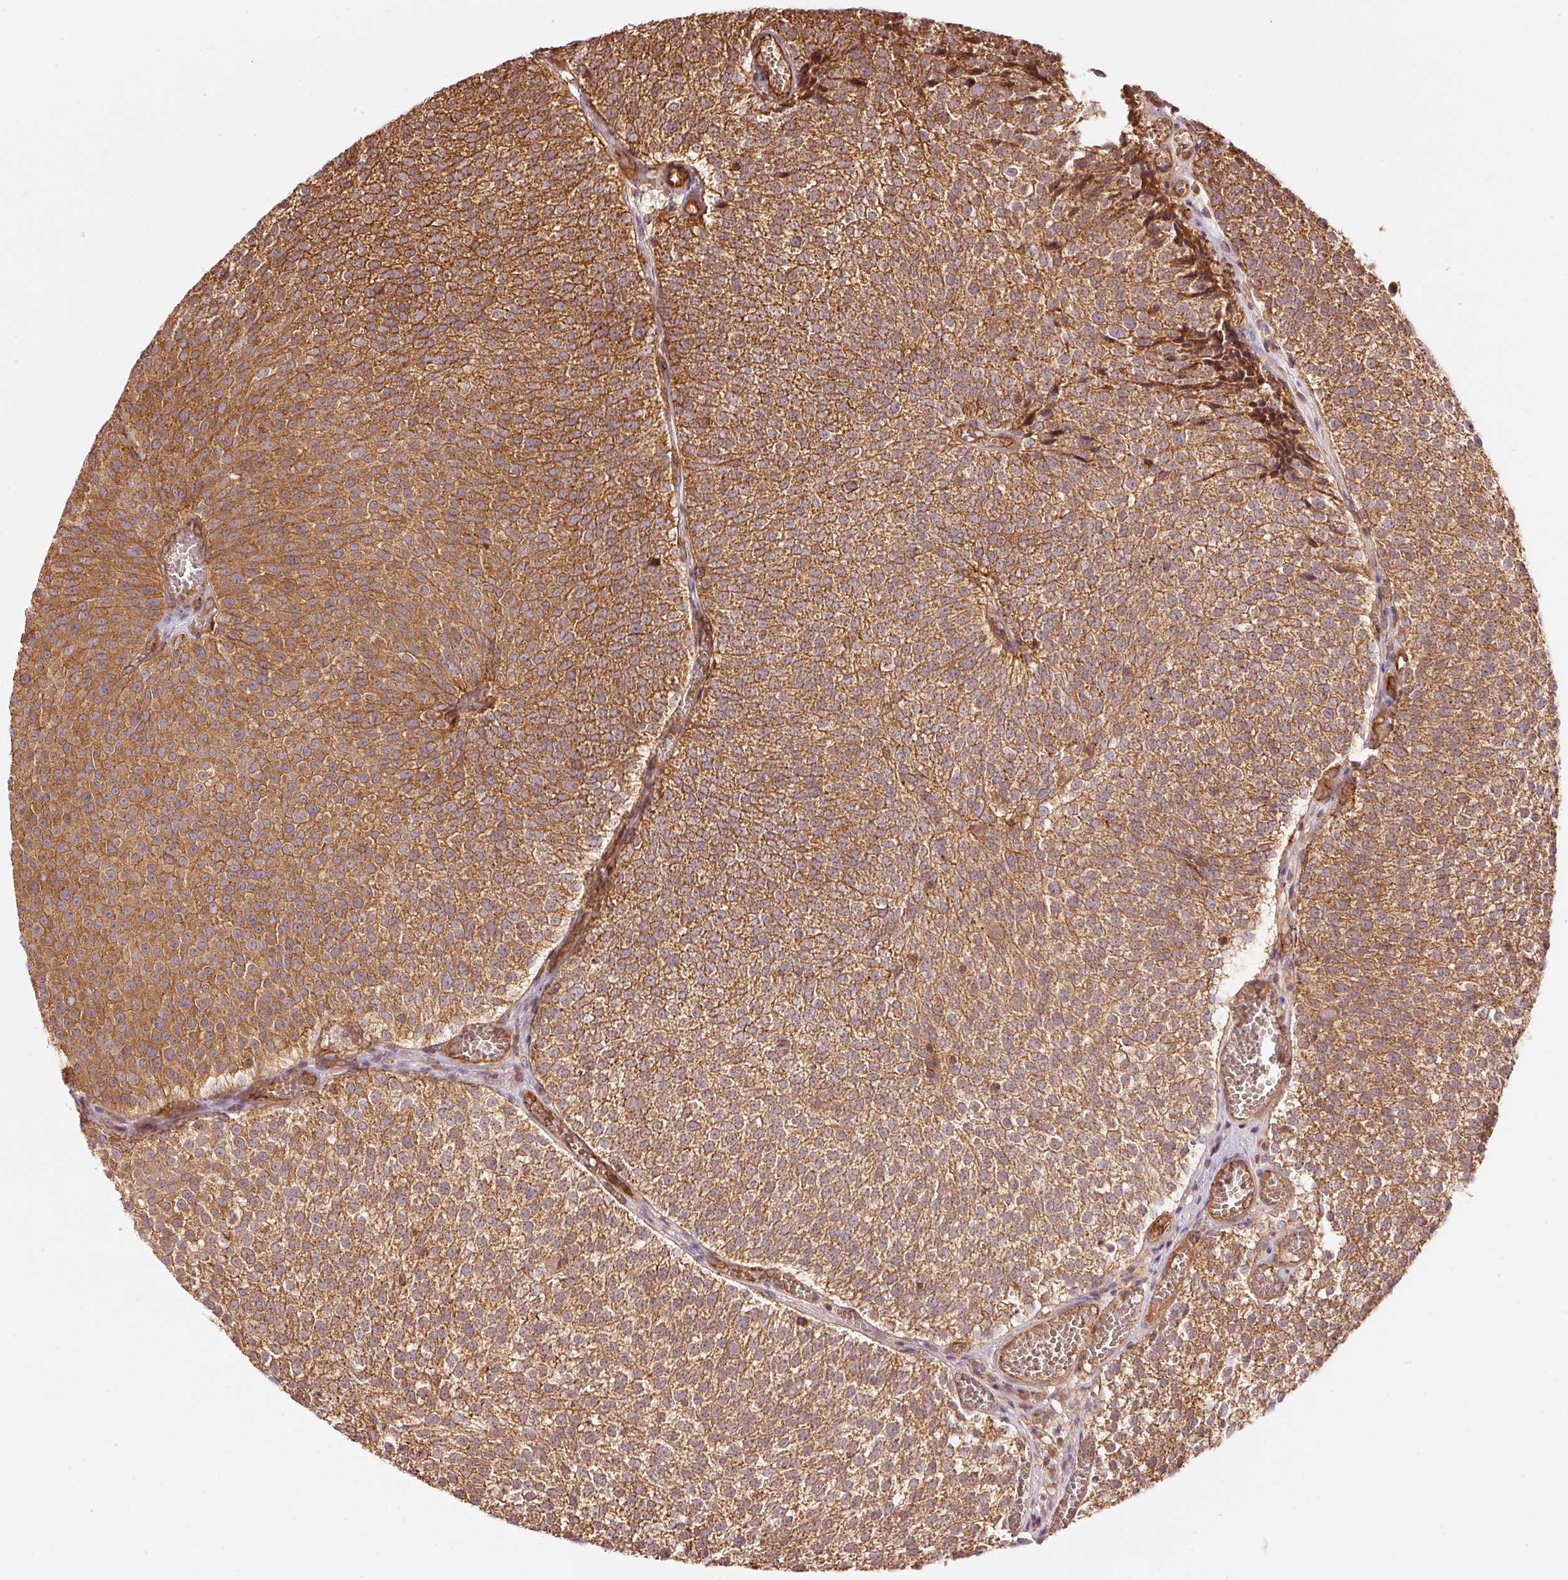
{"staining": {"intensity": "moderate", "quantity": ">75%", "location": "cytoplasmic/membranous"}, "tissue": "urothelial cancer", "cell_type": "Tumor cells", "image_type": "cancer", "snomed": [{"axis": "morphology", "description": "Urothelial carcinoma, Low grade"}, {"axis": "topography", "description": "Urinary bladder"}], "caption": "Moderate cytoplasmic/membranous positivity for a protein is appreciated in approximately >75% of tumor cells of urothelial cancer using IHC.", "gene": "ADCY4", "patient": {"sex": "female", "age": 79}}